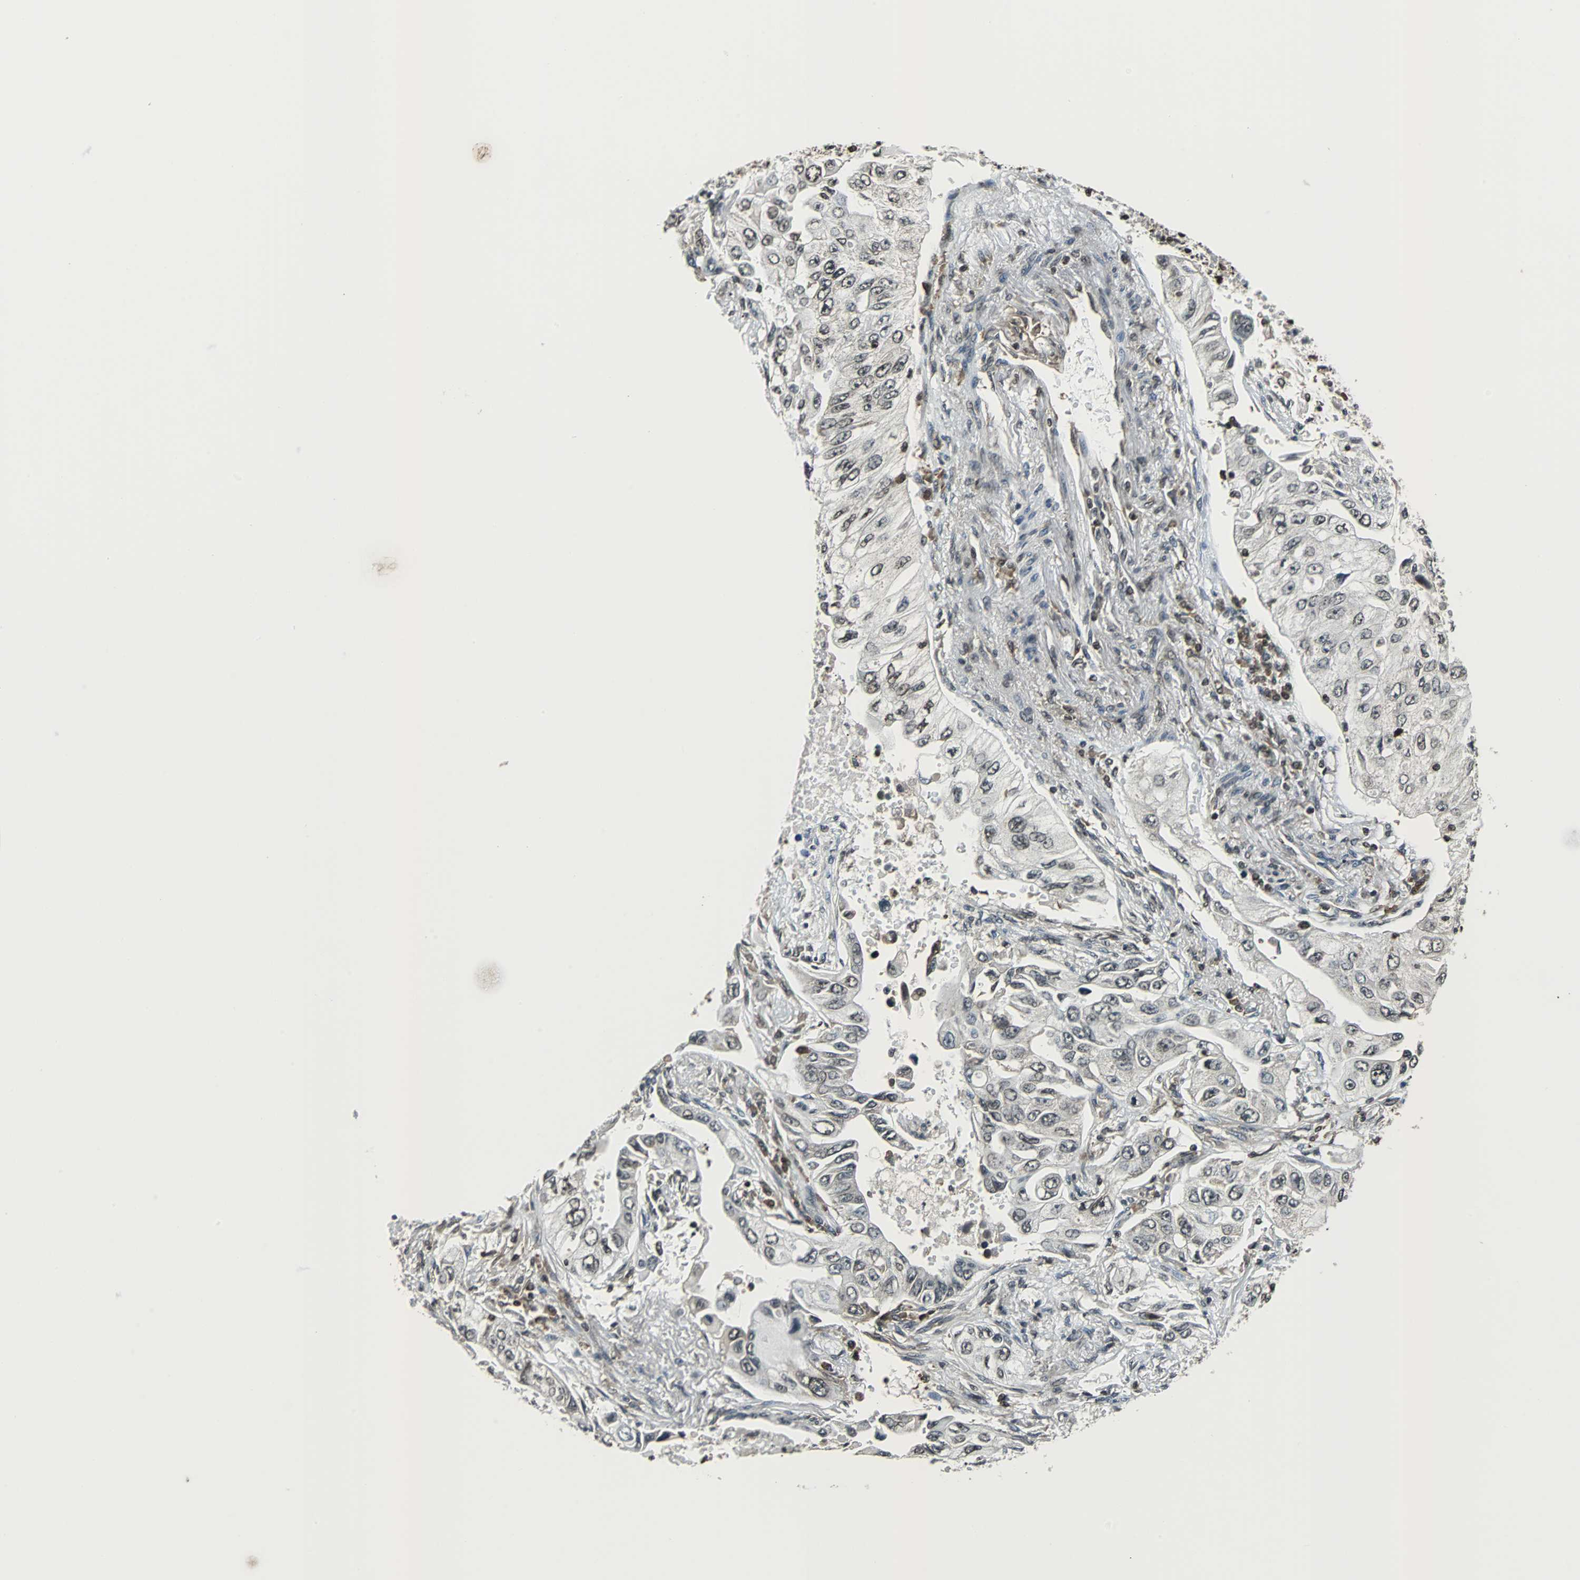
{"staining": {"intensity": "weak", "quantity": ">75%", "location": "nuclear"}, "tissue": "lung cancer", "cell_type": "Tumor cells", "image_type": "cancer", "snomed": [{"axis": "morphology", "description": "Adenocarcinoma, NOS"}, {"axis": "topography", "description": "Lung"}], "caption": "Lung adenocarcinoma was stained to show a protein in brown. There is low levels of weak nuclear staining in about >75% of tumor cells.", "gene": "REST", "patient": {"sex": "male", "age": 84}}